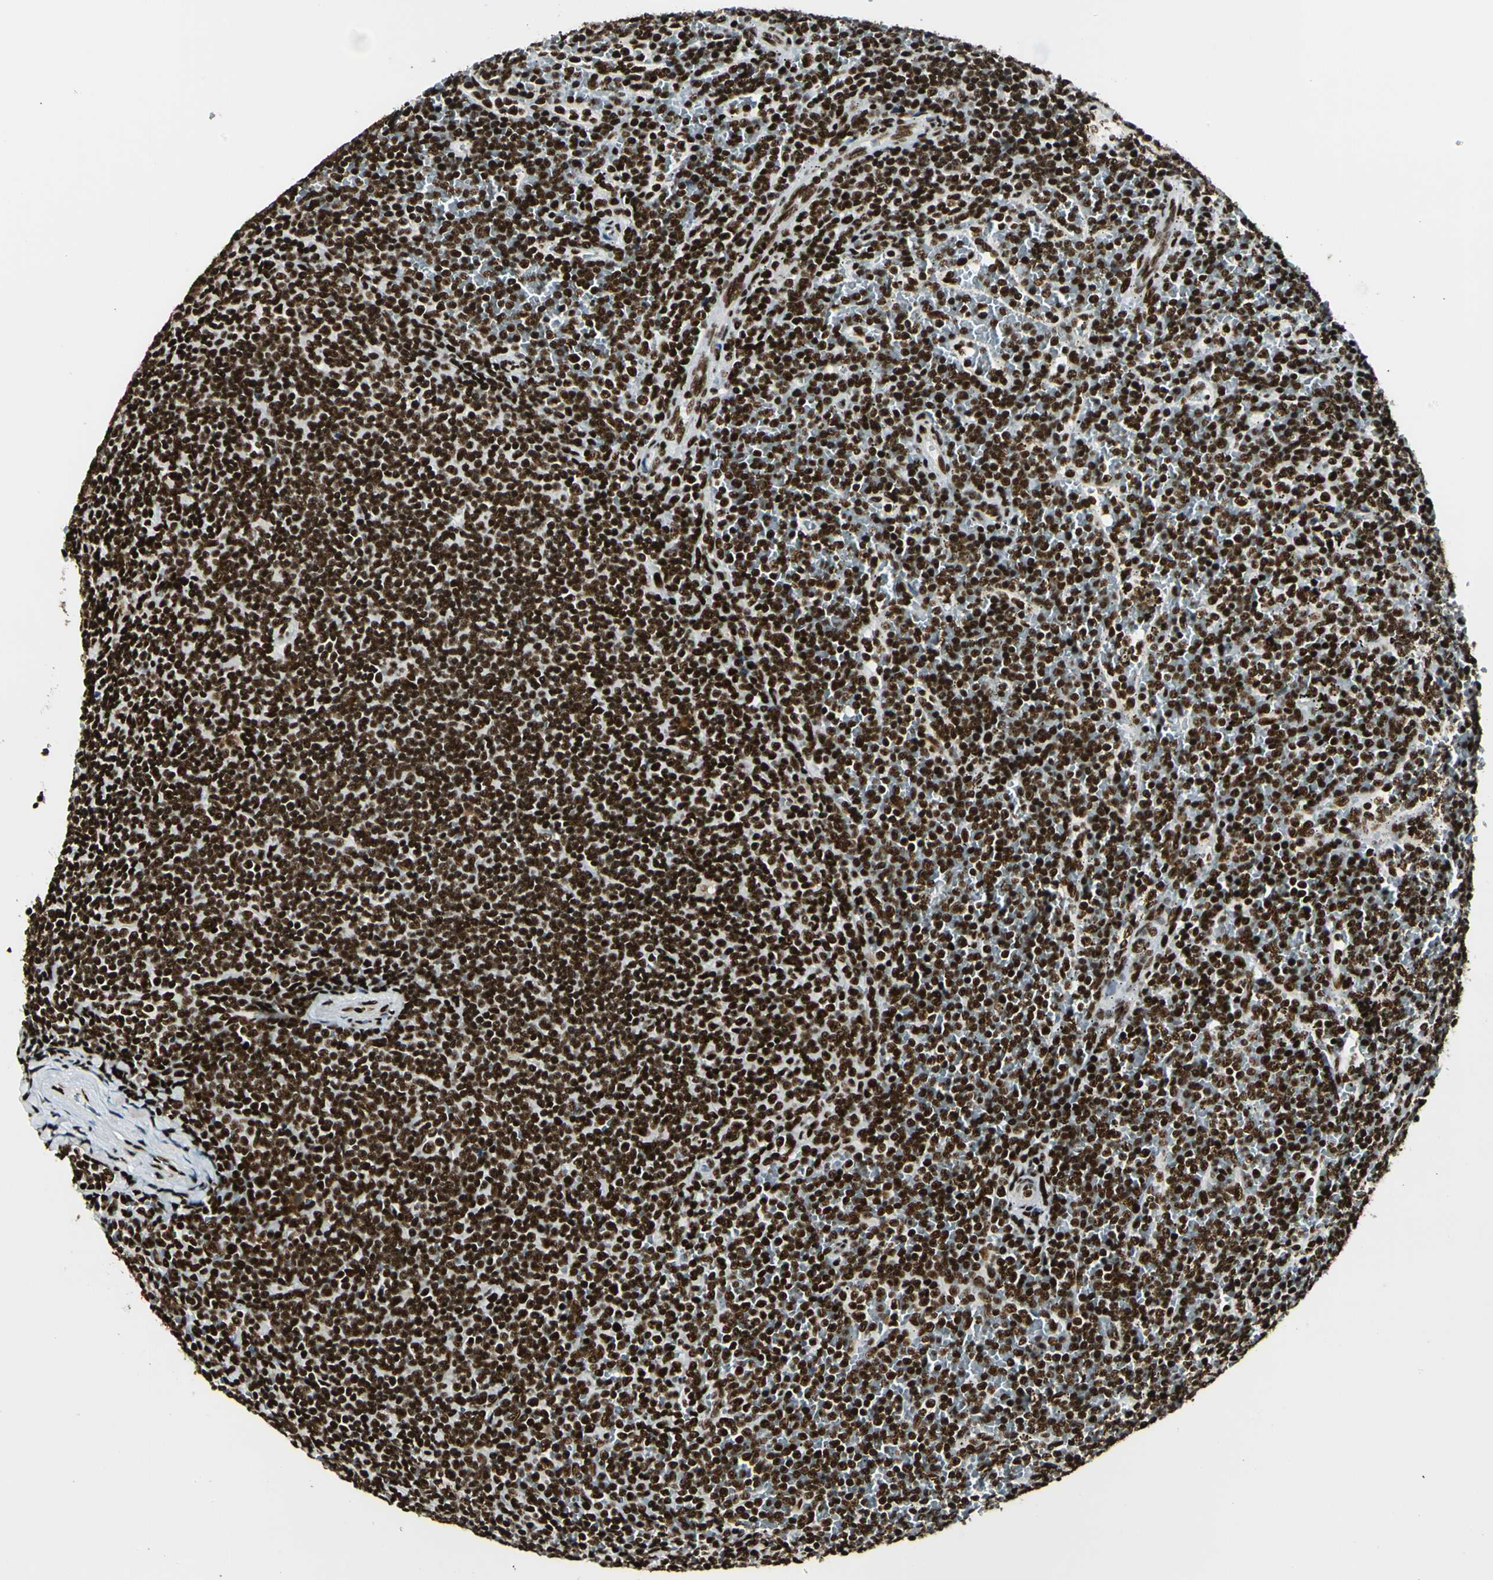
{"staining": {"intensity": "strong", "quantity": ">75%", "location": "nuclear"}, "tissue": "lymphoma", "cell_type": "Tumor cells", "image_type": "cancer", "snomed": [{"axis": "morphology", "description": "Malignant lymphoma, non-Hodgkin's type, Low grade"}, {"axis": "topography", "description": "Spleen"}], "caption": "IHC (DAB) staining of human lymphoma demonstrates strong nuclear protein positivity in approximately >75% of tumor cells.", "gene": "CCAR1", "patient": {"sex": "female", "age": 19}}